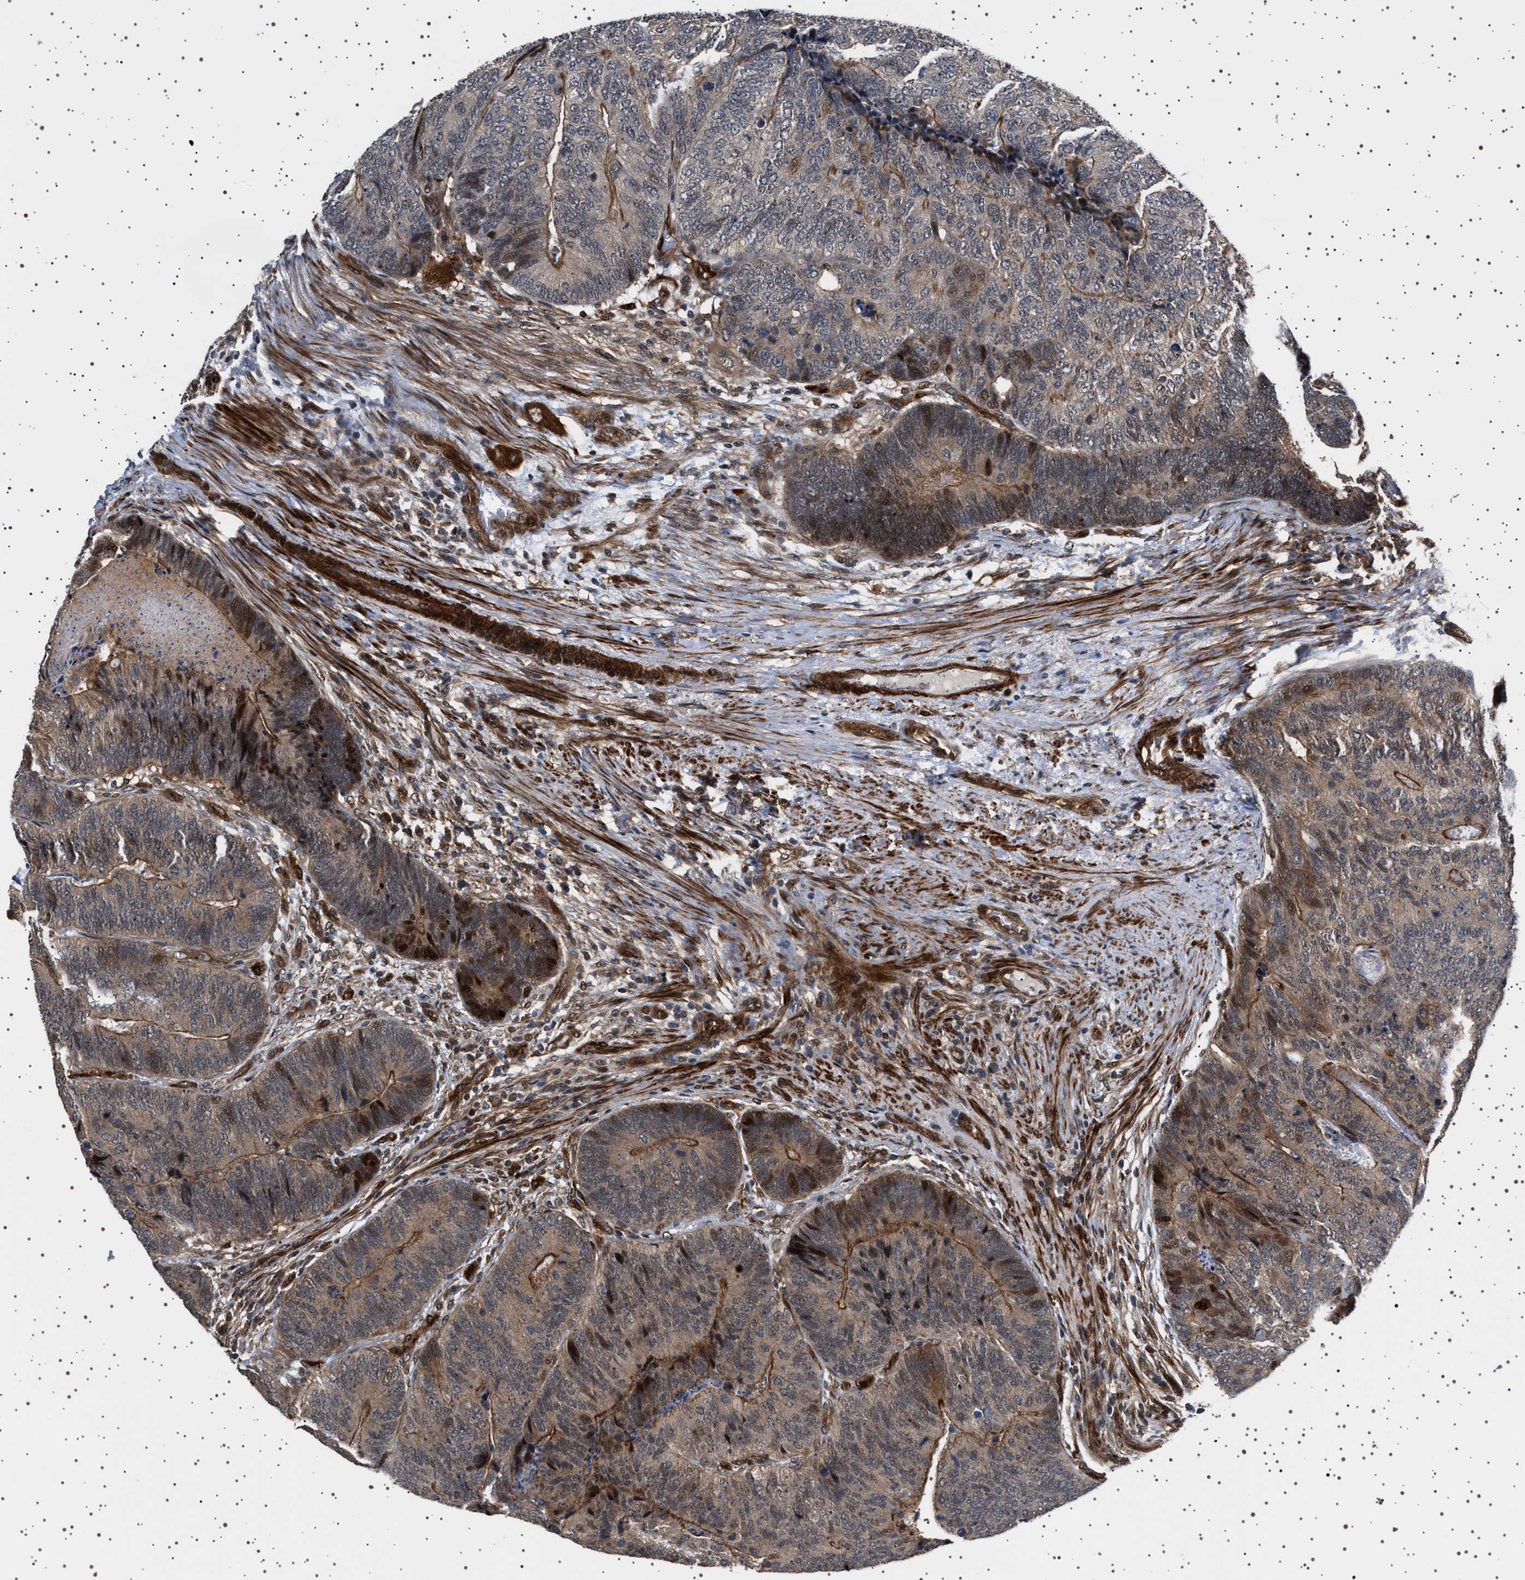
{"staining": {"intensity": "moderate", "quantity": "25%-75%", "location": "cytoplasmic/membranous,nuclear"}, "tissue": "colorectal cancer", "cell_type": "Tumor cells", "image_type": "cancer", "snomed": [{"axis": "morphology", "description": "Adenocarcinoma, NOS"}, {"axis": "topography", "description": "Colon"}], "caption": "Immunohistochemical staining of human colorectal cancer demonstrates medium levels of moderate cytoplasmic/membranous and nuclear staining in about 25%-75% of tumor cells.", "gene": "BAG3", "patient": {"sex": "female", "age": 67}}